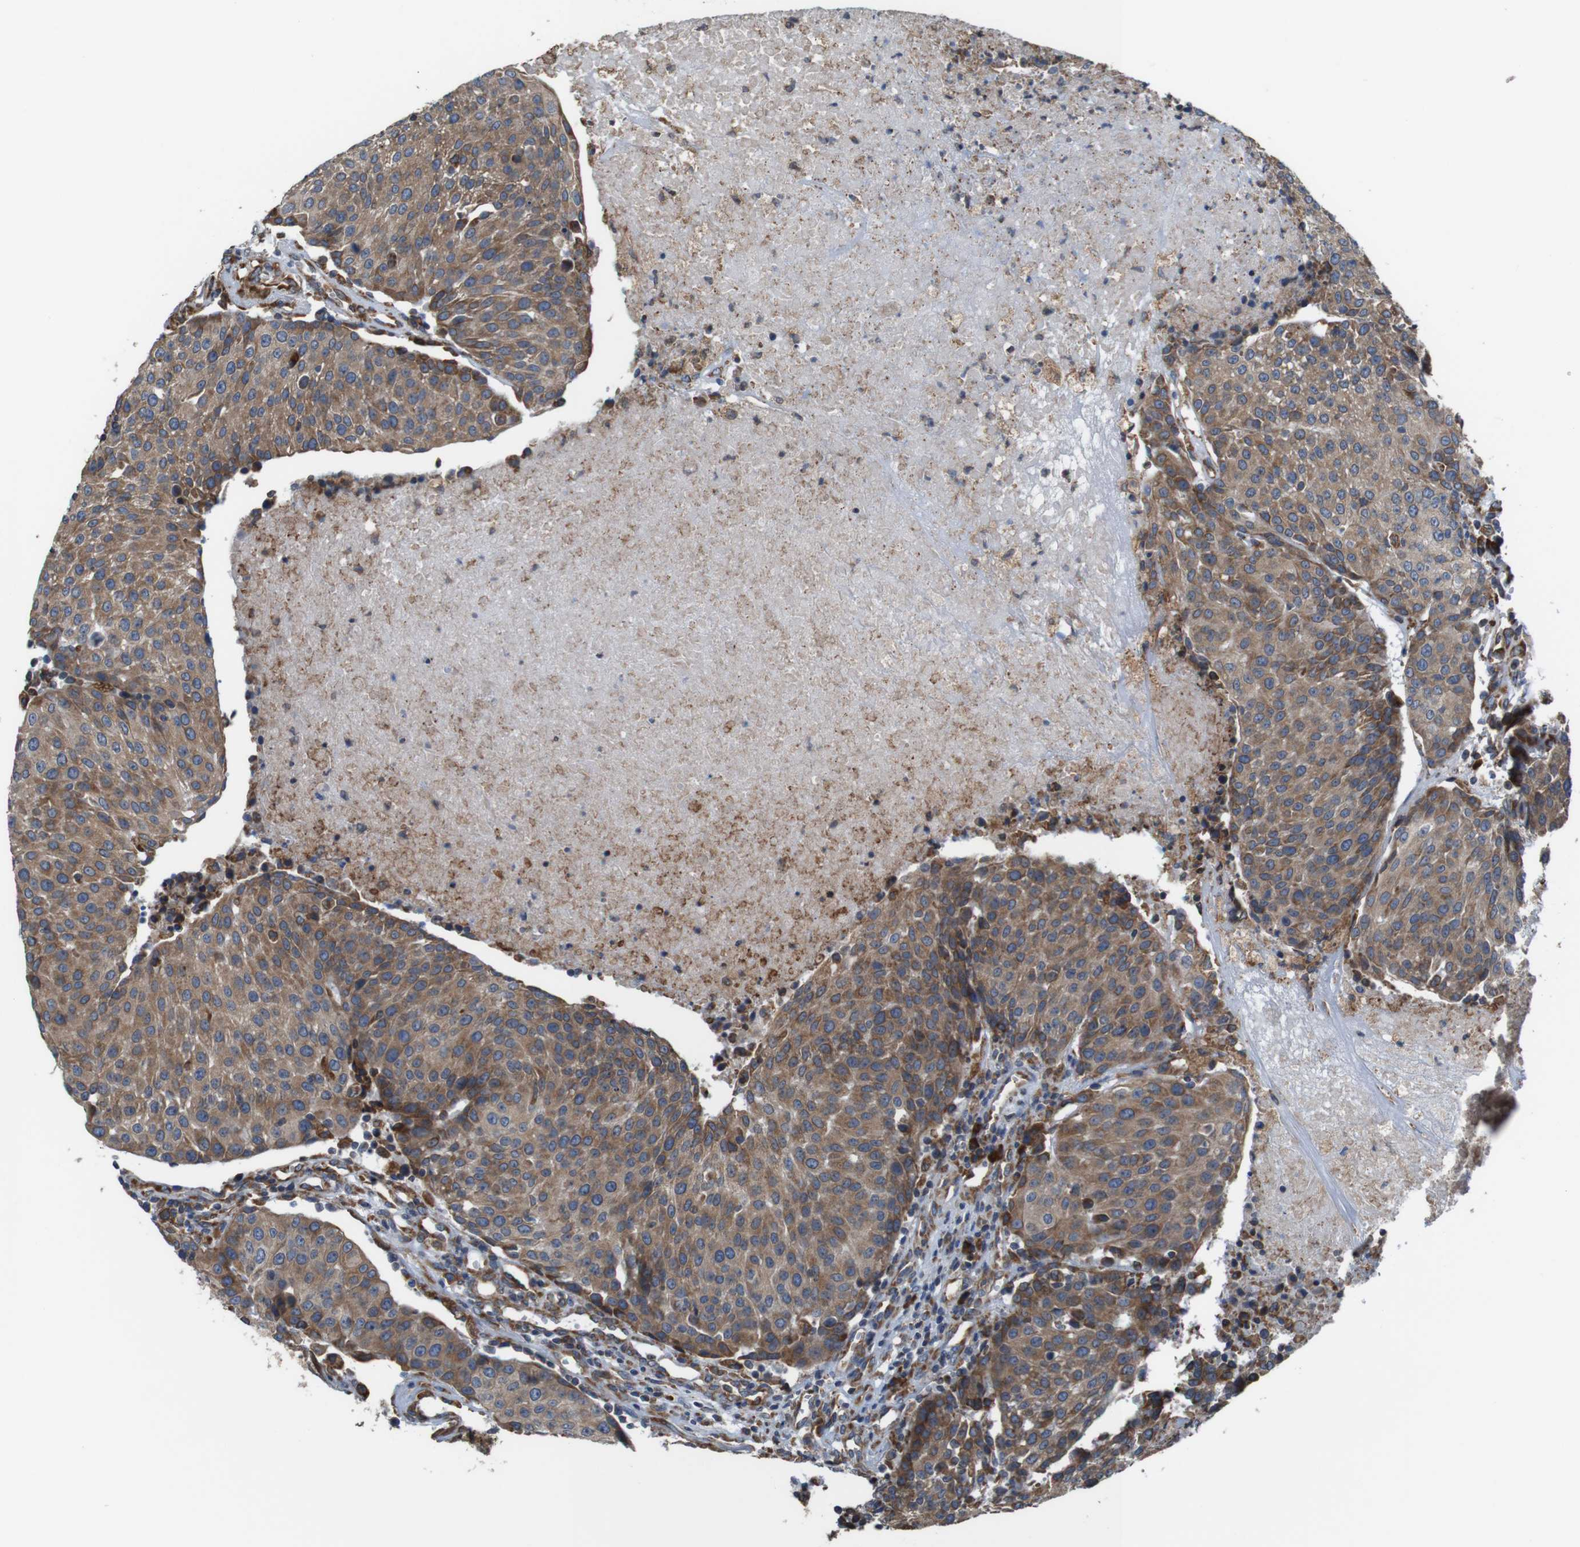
{"staining": {"intensity": "moderate", "quantity": ">75%", "location": "cytoplasmic/membranous"}, "tissue": "urothelial cancer", "cell_type": "Tumor cells", "image_type": "cancer", "snomed": [{"axis": "morphology", "description": "Urothelial carcinoma, High grade"}, {"axis": "topography", "description": "Urinary bladder"}], "caption": "Immunohistochemistry (IHC) image of neoplastic tissue: urothelial carcinoma (high-grade) stained using immunohistochemistry (IHC) displays medium levels of moderate protein expression localized specifically in the cytoplasmic/membranous of tumor cells, appearing as a cytoplasmic/membranous brown color.", "gene": "UGGT1", "patient": {"sex": "female", "age": 85}}